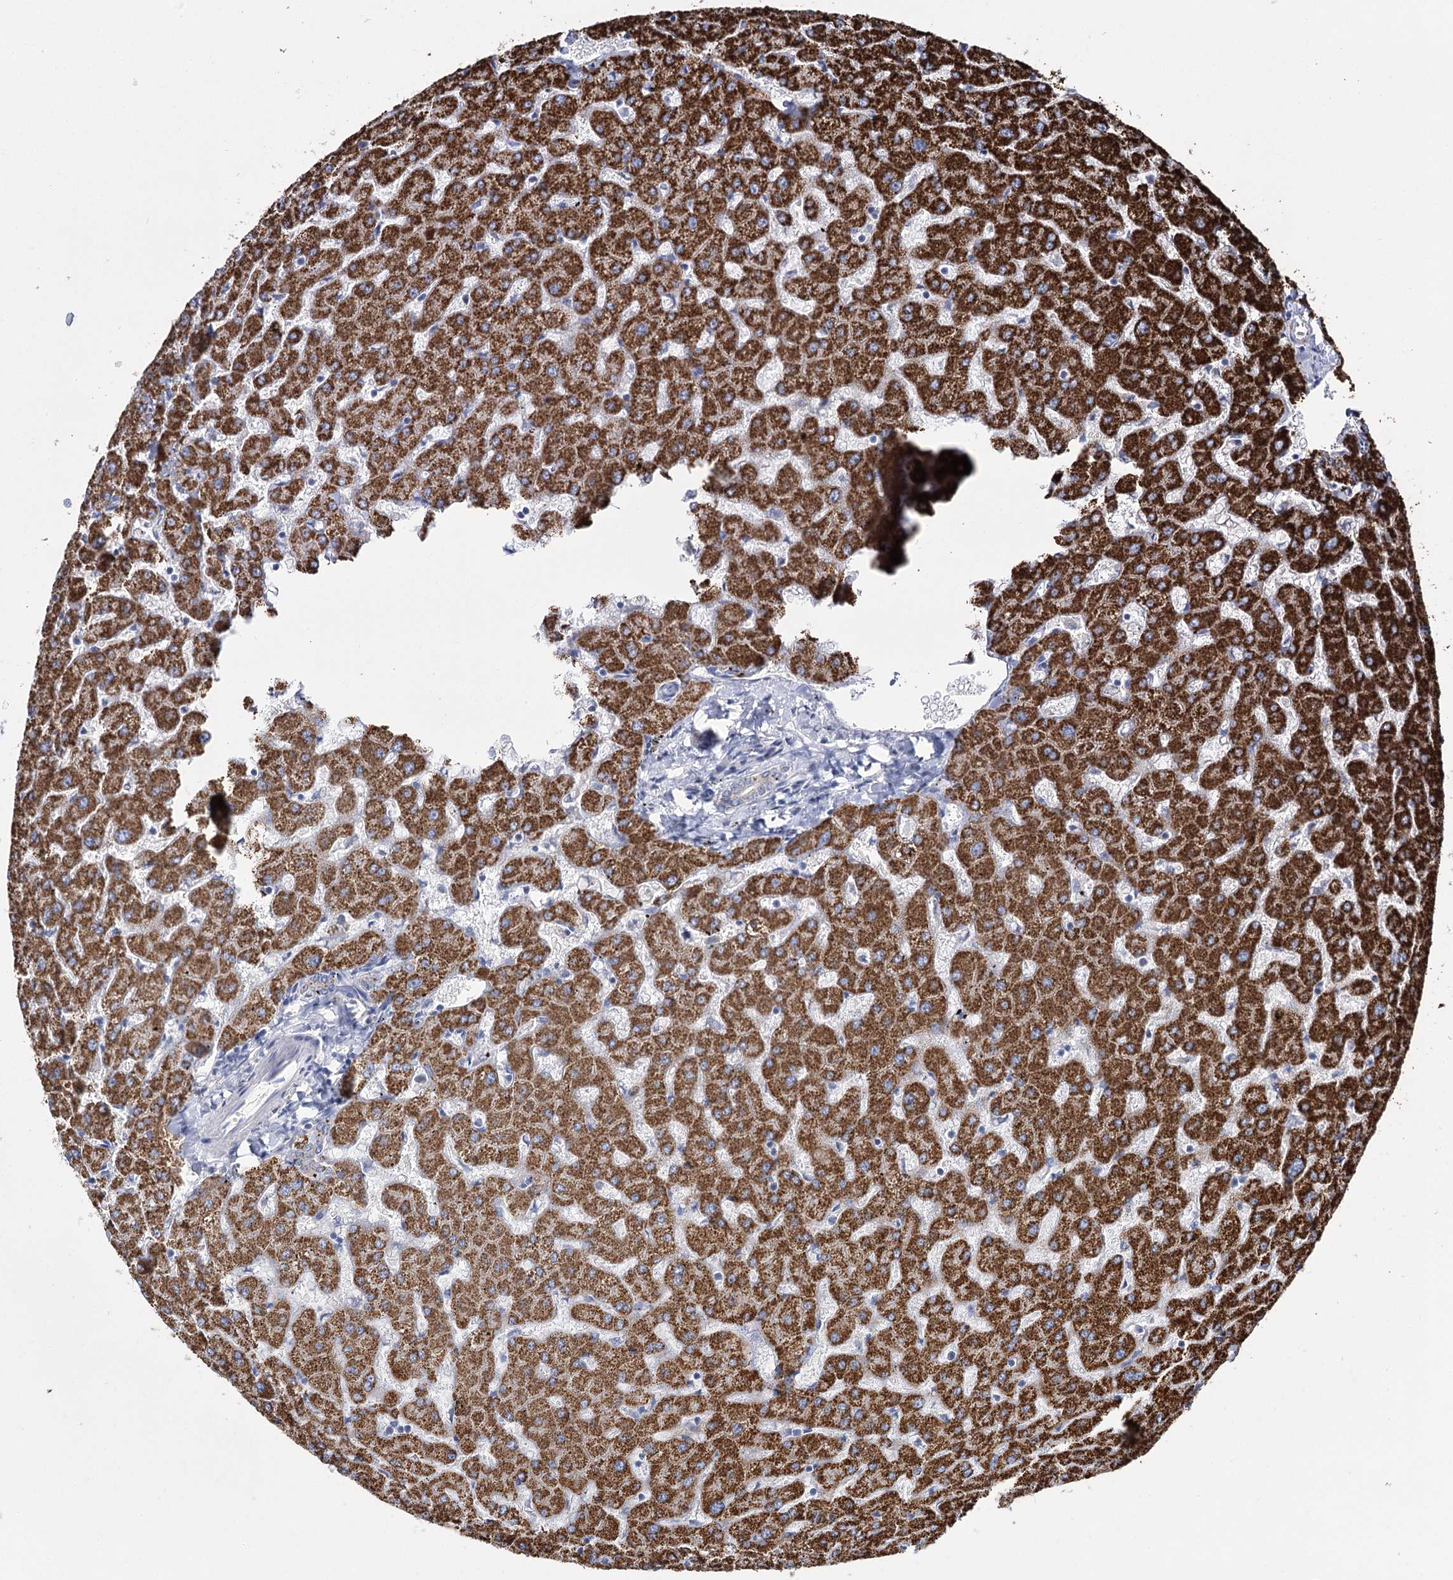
{"staining": {"intensity": "negative", "quantity": "none", "location": "none"}, "tissue": "liver", "cell_type": "Cholangiocytes", "image_type": "normal", "snomed": [{"axis": "morphology", "description": "Normal tissue, NOS"}, {"axis": "topography", "description": "Liver"}], "caption": "IHC image of normal liver: human liver stained with DAB (3,3'-diaminobenzidine) exhibits no significant protein positivity in cholangiocytes. (Immunohistochemistry, brightfield microscopy, high magnification).", "gene": "THUMPD3", "patient": {"sex": "female", "age": 63}}